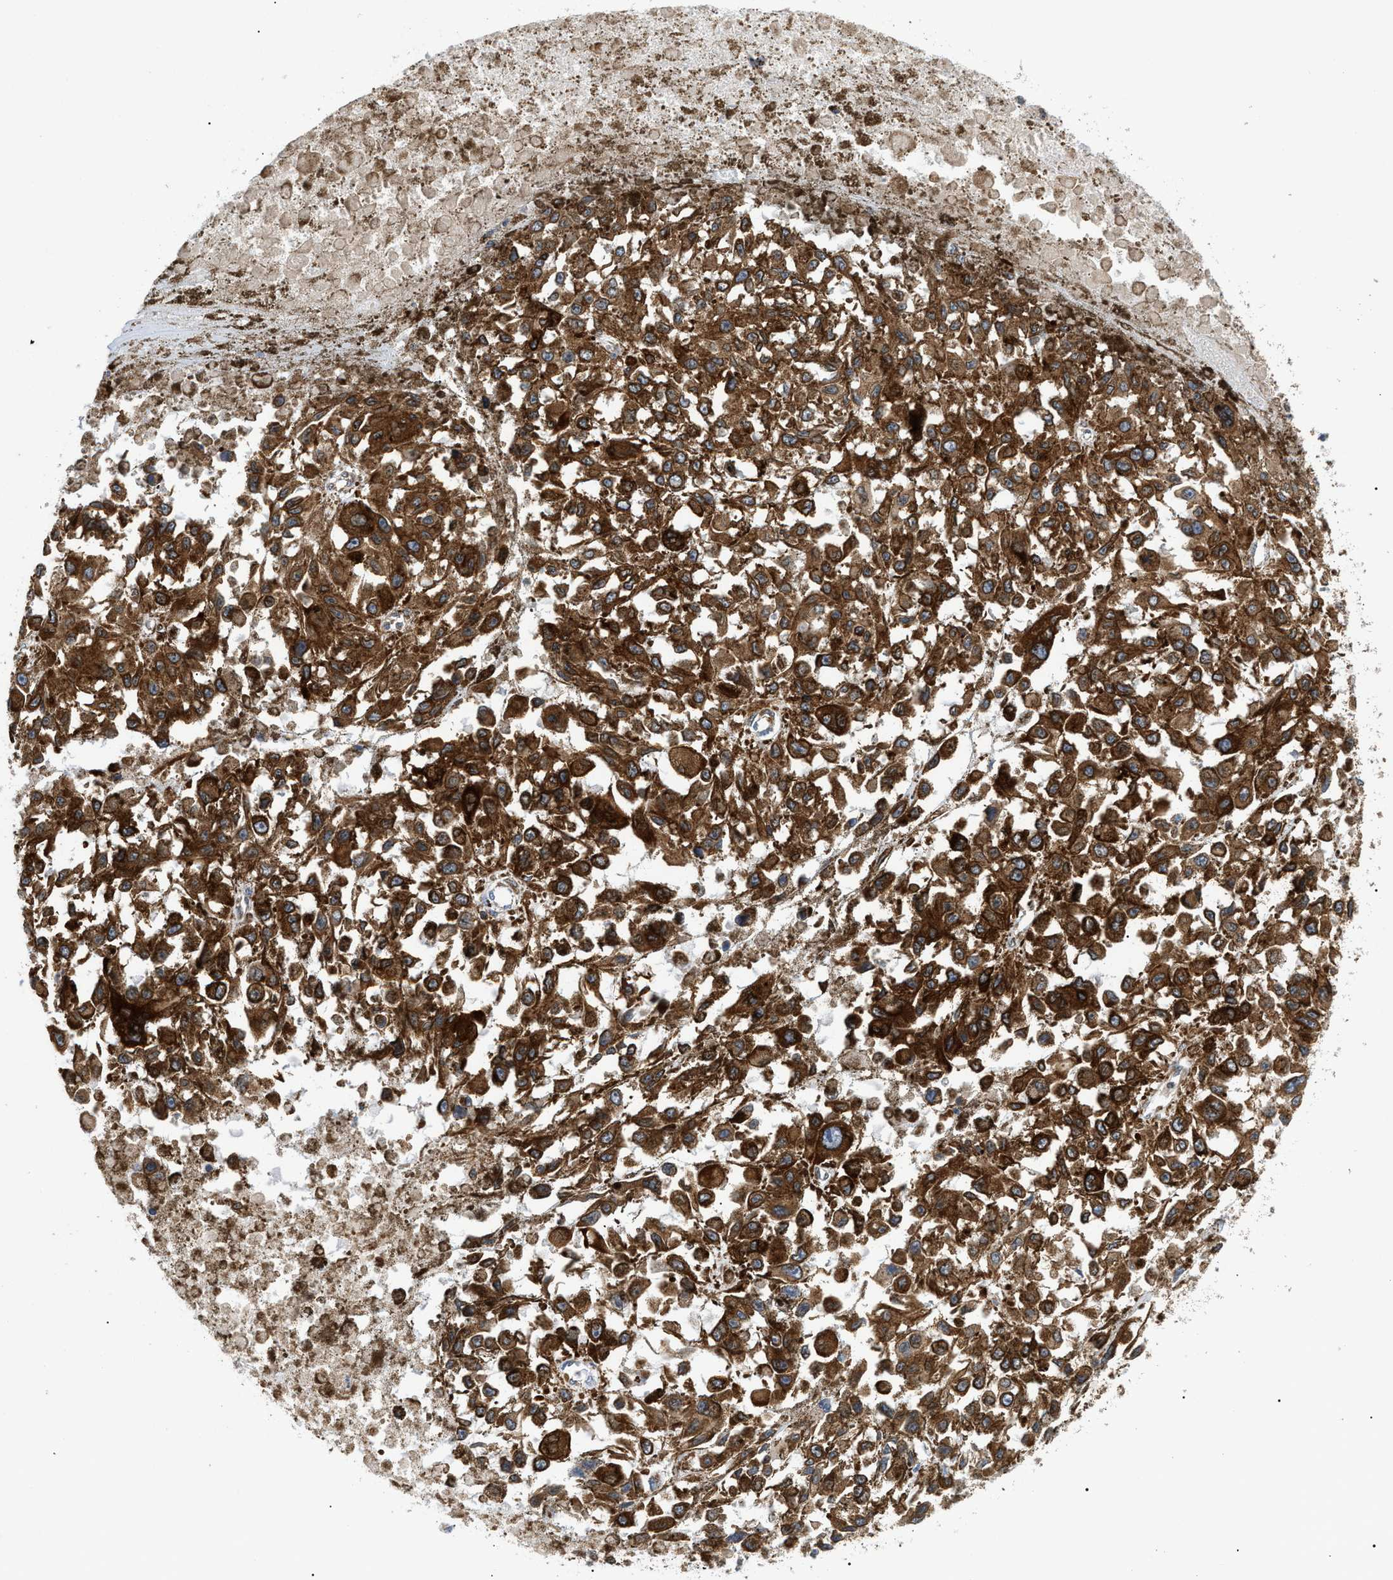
{"staining": {"intensity": "strong", "quantity": ">75%", "location": "cytoplasmic/membranous"}, "tissue": "melanoma", "cell_type": "Tumor cells", "image_type": "cancer", "snomed": [{"axis": "morphology", "description": "Malignant melanoma, Metastatic site"}, {"axis": "topography", "description": "Lymph node"}], "caption": "Malignant melanoma (metastatic site) stained with DAB immunohistochemistry displays high levels of strong cytoplasmic/membranous expression in about >75% of tumor cells. The protein of interest is stained brown, and the nuclei are stained in blue (DAB IHC with brightfield microscopy, high magnification).", "gene": "DERL1", "patient": {"sex": "male", "age": 59}}